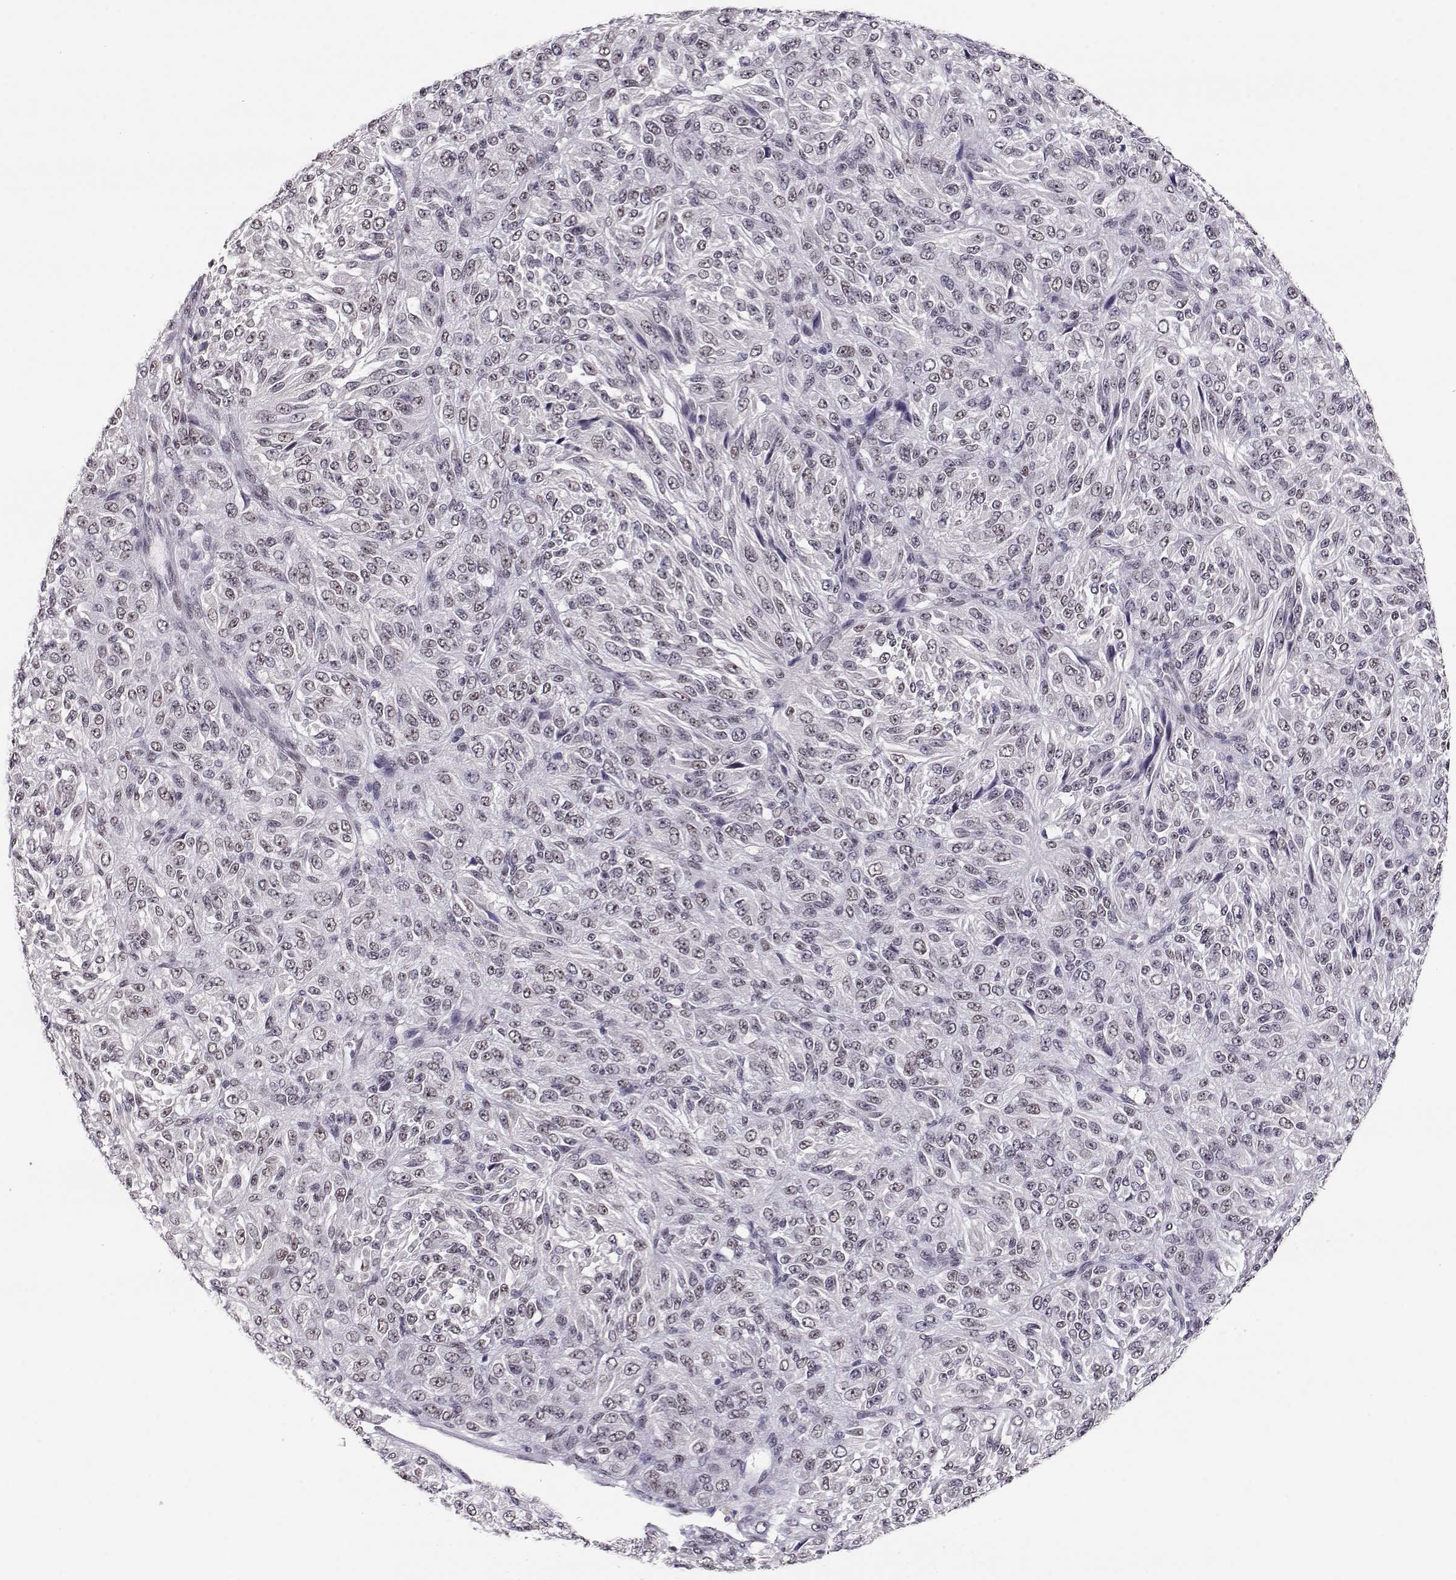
{"staining": {"intensity": "moderate", "quantity": "25%-75%", "location": "nuclear"}, "tissue": "melanoma", "cell_type": "Tumor cells", "image_type": "cancer", "snomed": [{"axis": "morphology", "description": "Malignant melanoma, Metastatic site"}, {"axis": "topography", "description": "Brain"}], "caption": "Brown immunohistochemical staining in malignant melanoma (metastatic site) exhibits moderate nuclear expression in about 25%-75% of tumor cells.", "gene": "POLI", "patient": {"sex": "female", "age": 56}}